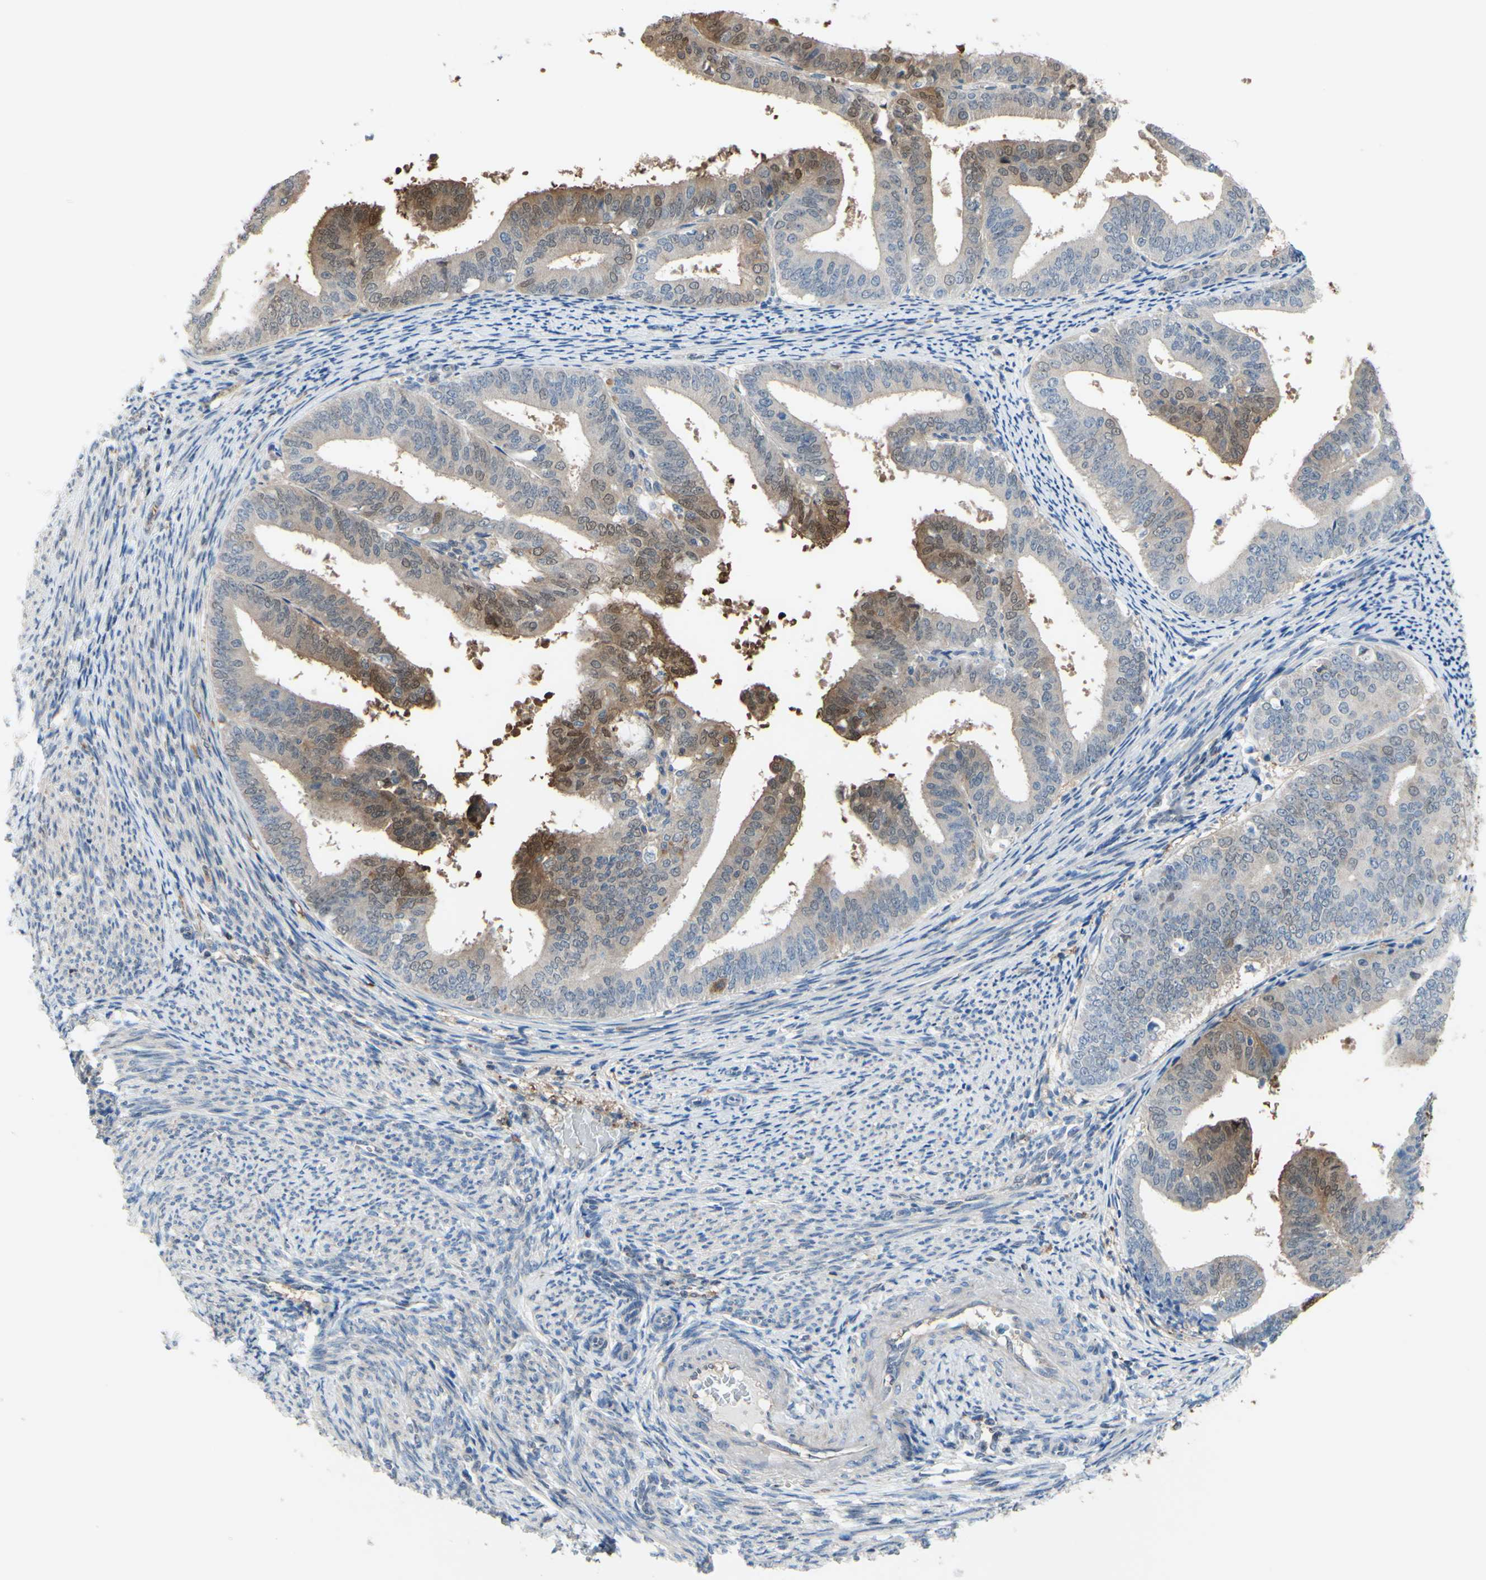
{"staining": {"intensity": "moderate", "quantity": "<25%", "location": "cytoplasmic/membranous,nuclear"}, "tissue": "endometrial cancer", "cell_type": "Tumor cells", "image_type": "cancer", "snomed": [{"axis": "morphology", "description": "Adenocarcinoma, NOS"}, {"axis": "topography", "description": "Endometrium"}], "caption": "IHC of endometrial adenocarcinoma displays low levels of moderate cytoplasmic/membranous and nuclear expression in approximately <25% of tumor cells. The staining was performed using DAB, with brown indicating positive protein expression. Nuclei are stained blue with hematoxylin.", "gene": "UPK3B", "patient": {"sex": "female", "age": 63}}